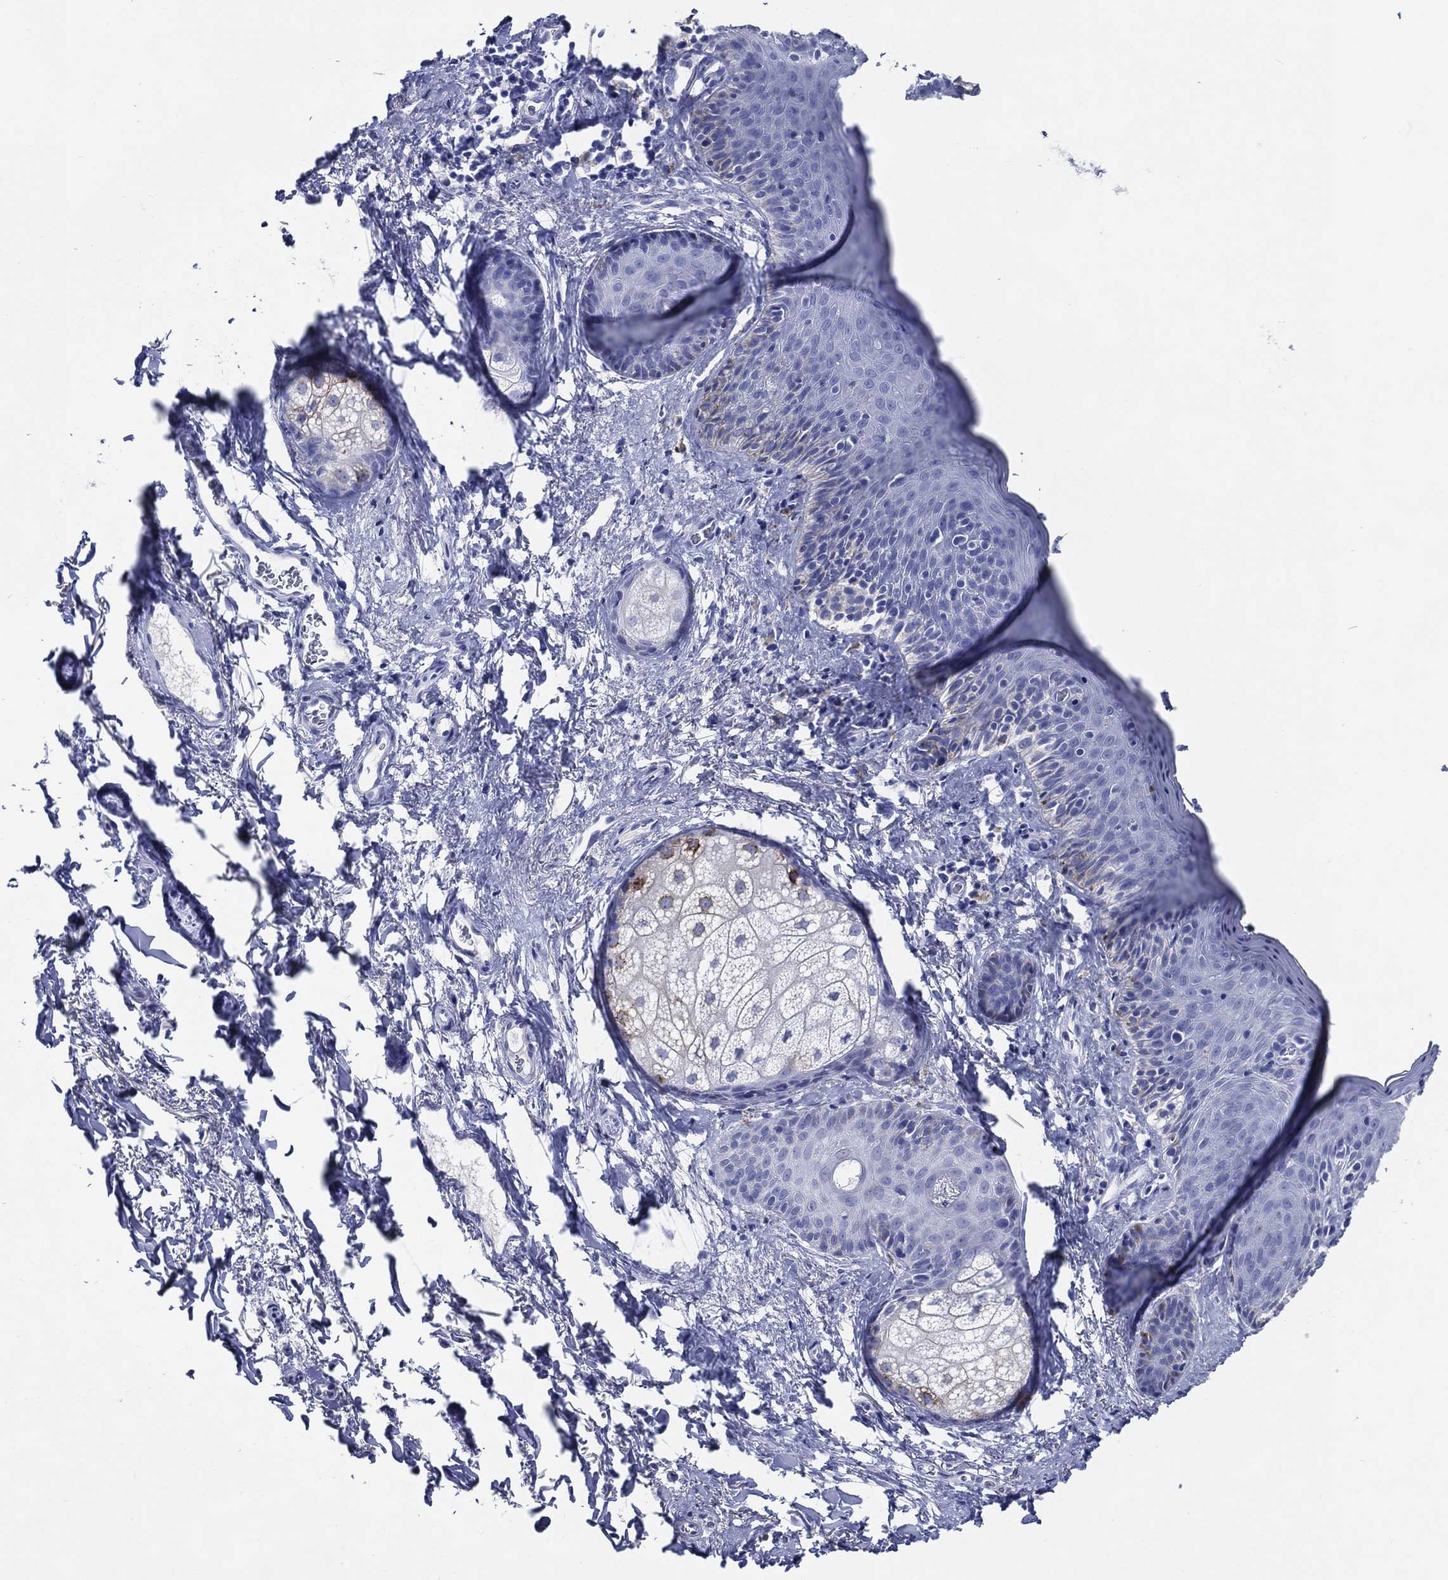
{"staining": {"intensity": "negative", "quantity": "none", "location": "none"}, "tissue": "vagina", "cell_type": "Squamous epithelial cells", "image_type": "normal", "snomed": [{"axis": "morphology", "description": "Normal tissue, NOS"}, {"axis": "topography", "description": "Vagina"}], "caption": "Immunohistochemical staining of normal human vagina demonstrates no significant expression in squamous epithelial cells.", "gene": "ACE2", "patient": {"sex": "female", "age": 66}}